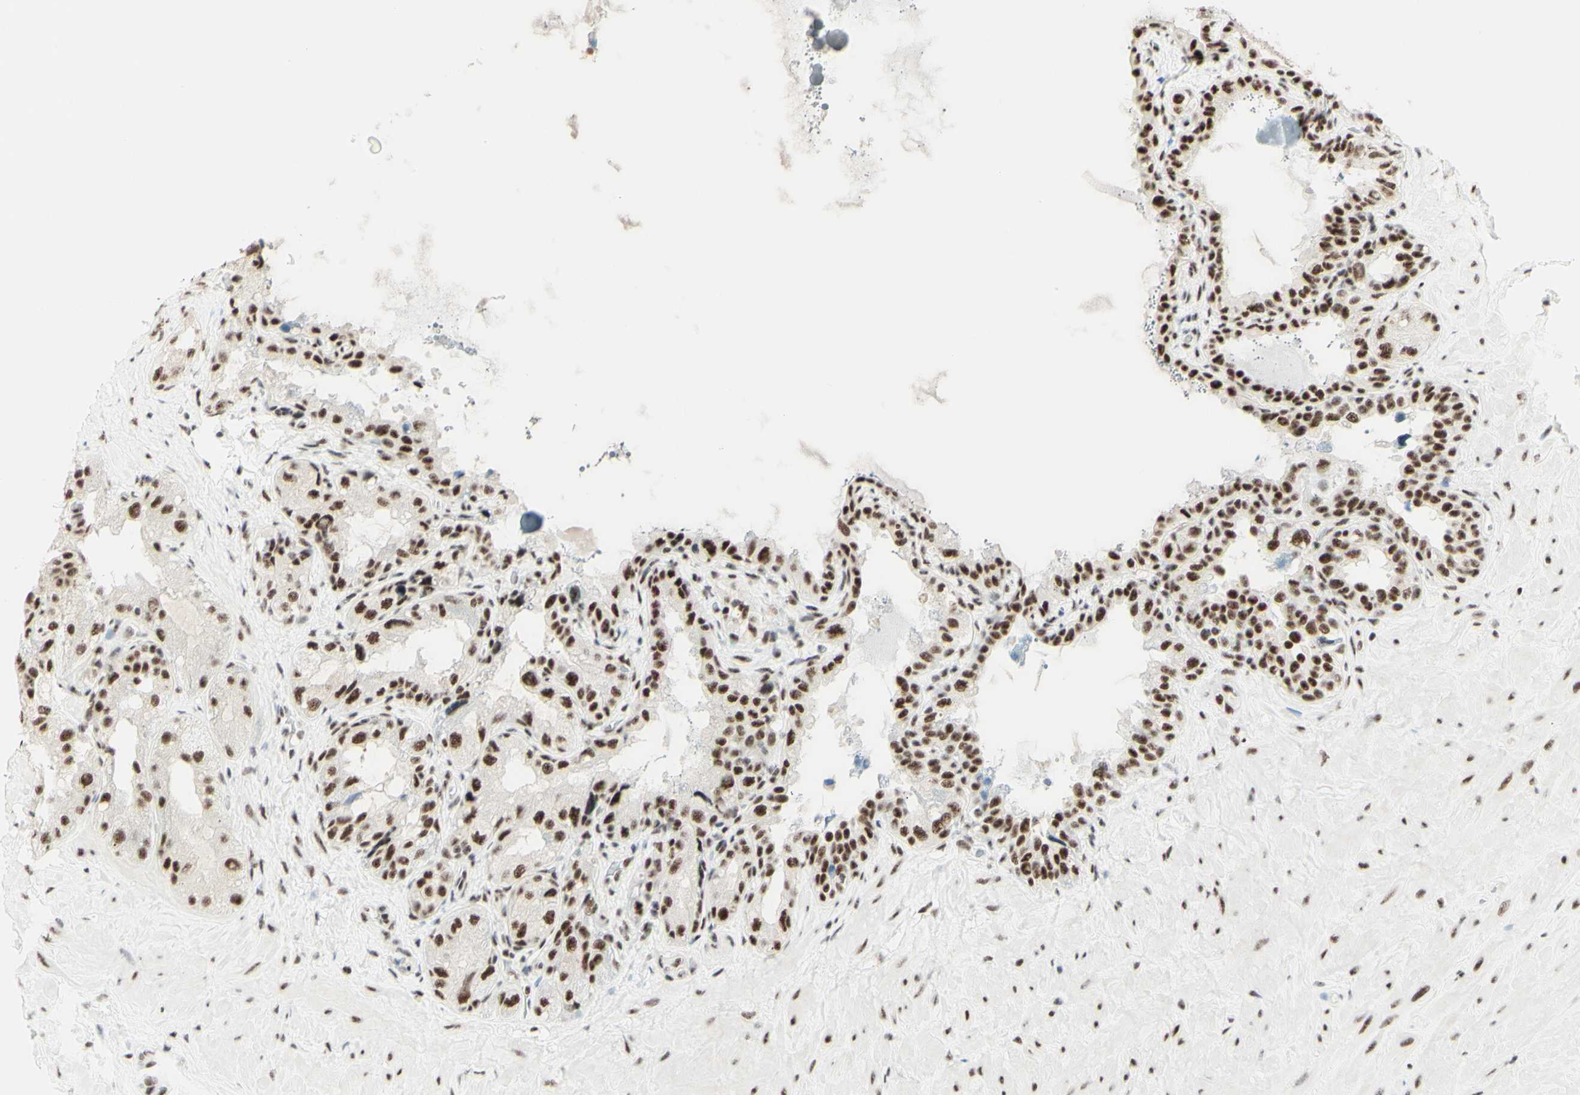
{"staining": {"intensity": "moderate", "quantity": ">75%", "location": "nuclear"}, "tissue": "seminal vesicle", "cell_type": "Glandular cells", "image_type": "normal", "snomed": [{"axis": "morphology", "description": "Normal tissue, NOS"}, {"axis": "topography", "description": "Seminal veicle"}], "caption": "A brown stain shows moderate nuclear staining of a protein in glandular cells of unremarkable seminal vesicle. (DAB IHC, brown staining for protein, blue staining for nuclei).", "gene": "WTAP", "patient": {"sex": "male", "age": 68}}